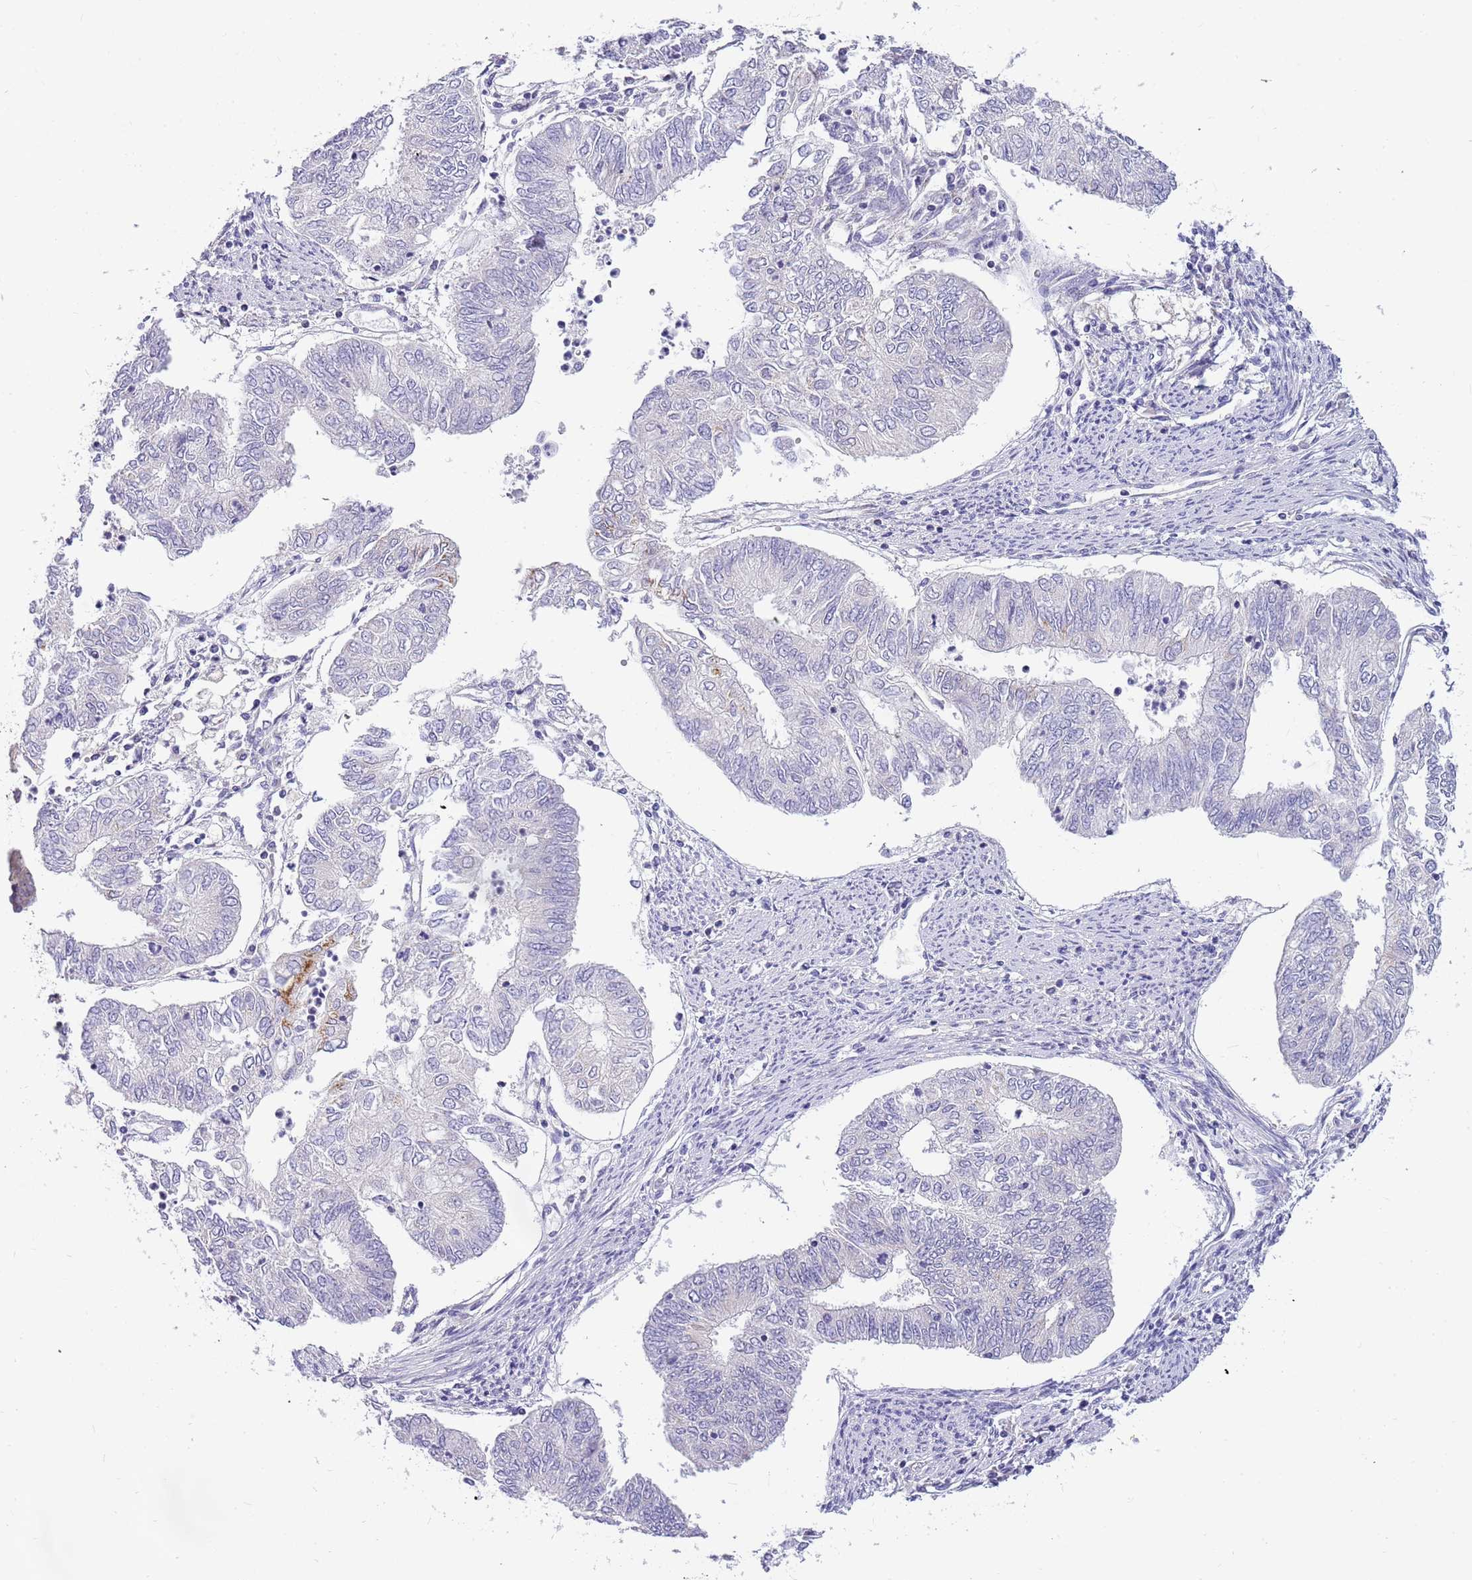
{"staining": {"intensity": "negative", "quantity": "none", "location": "none"}, "tissue": "endometrial cancer", "cell_type": "Tumor cells", "image_type": "cancer", "snomed": [{"axis": "morphology", "description": "Adenocarcinoma, NOS"}, {"axis": "topography", "description": "Endometrium"}], "caption": "The photomicrograph shows no staining of tumor cells in endometrial cancer (adenocarcinoma). The staining is performed using DAB (3,3'-diaminobenzidine) brown chromogen with nuclei counter-stained in using hematoxylin.", "gene": "DNAJA3", "patient": {"sex": "female", "age": 68}}